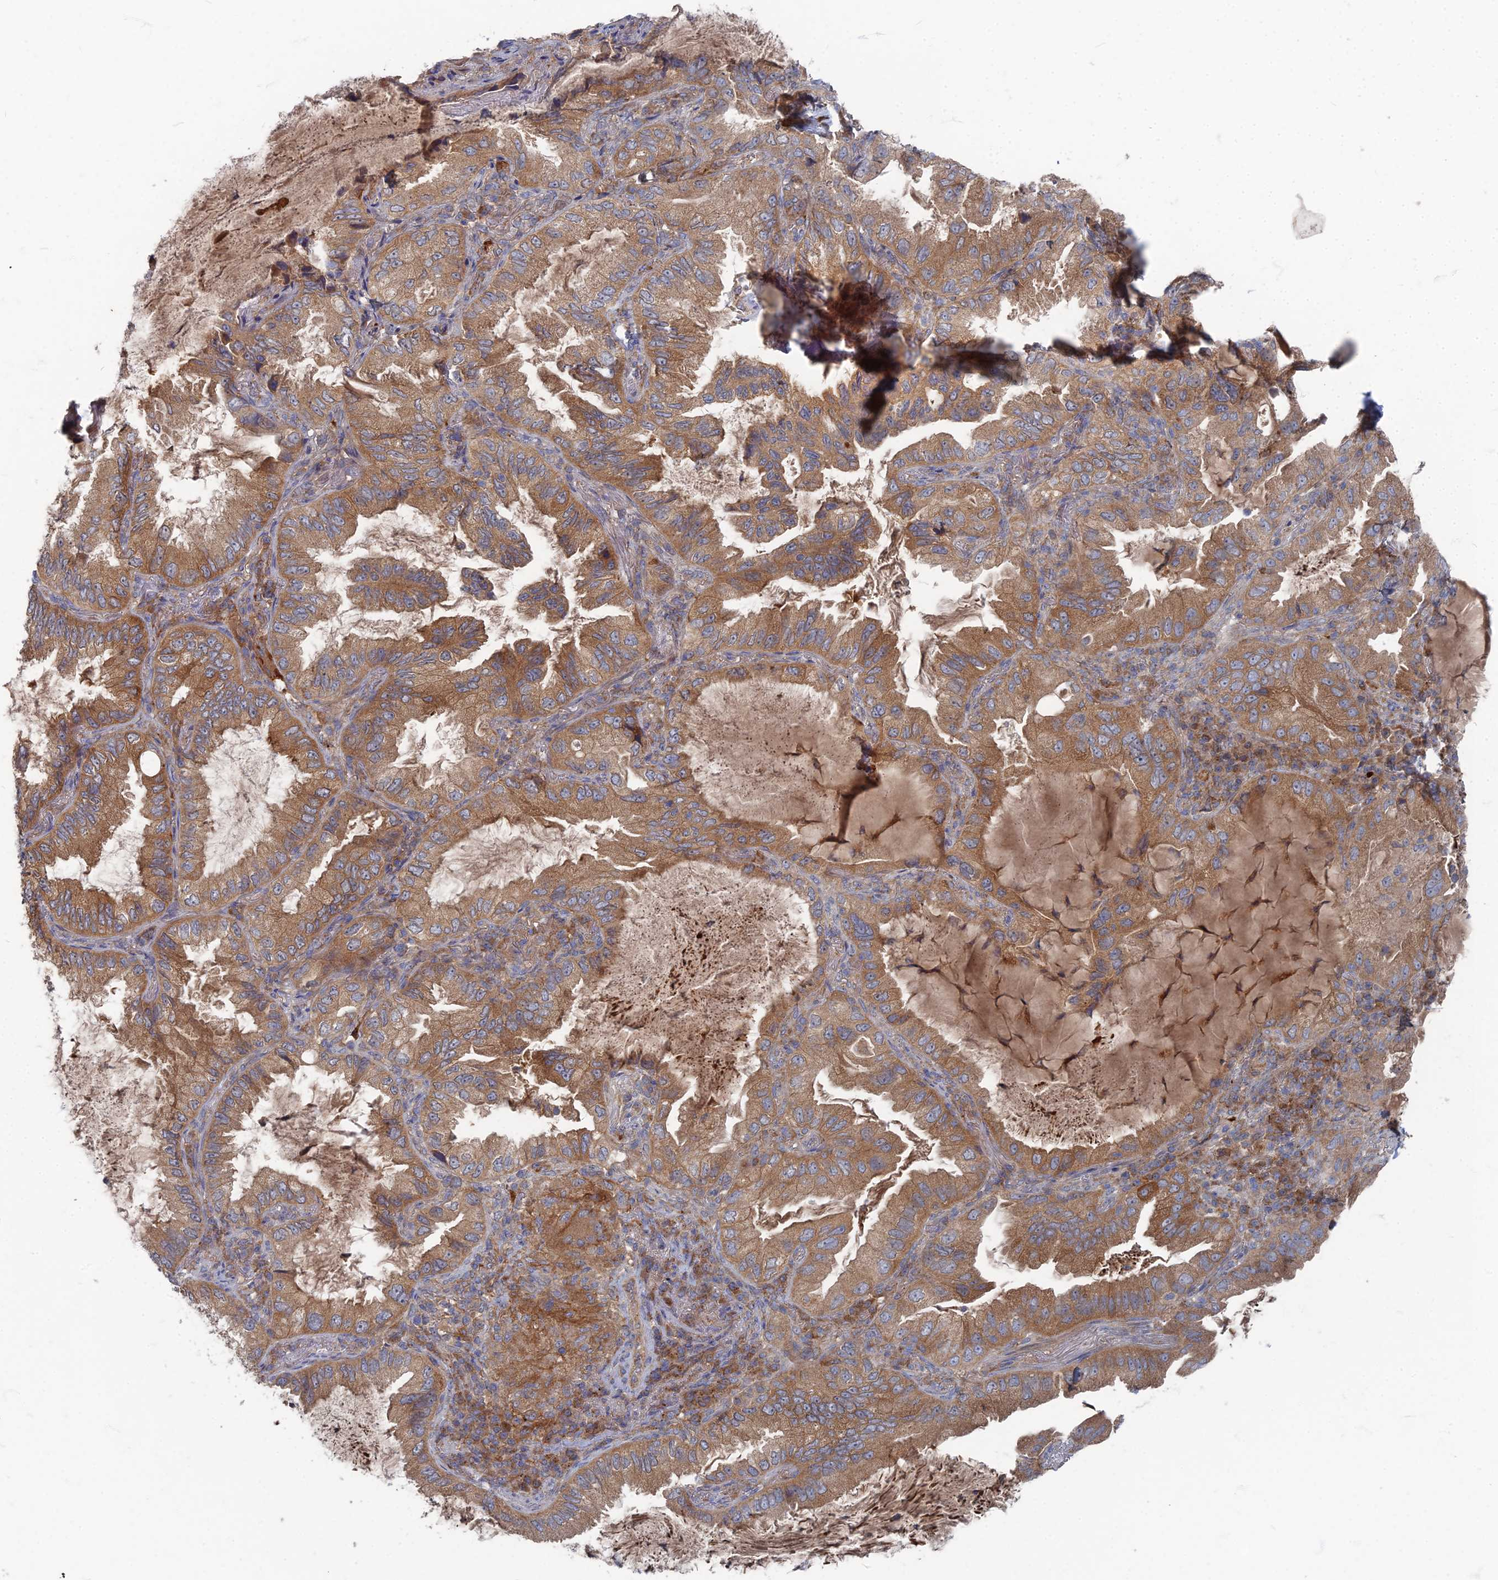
{"staining": {"intensity": "moderate", "quantity": ">75%", "location": "cytoplasmic/membranous"}, "tissue": "lung cancer", "cell_type": "Tumor cells", "image_type": "cancer", "snomed": [{"axis": "morphology", "description": "Adenocarcinoma, NOS"}, {"axis": "topography", "description": "Lung"}], "caption": "An immunohistochemistry (IHC) histopathology image of tumor tissue is shown. Protein staining in brown highlights moderate cytoplasmic/membranous positivity in lung adenocarcinoma within tumor cells.", "gene": "PPCDC", "patient": {"sex": "female", "age": 69}}